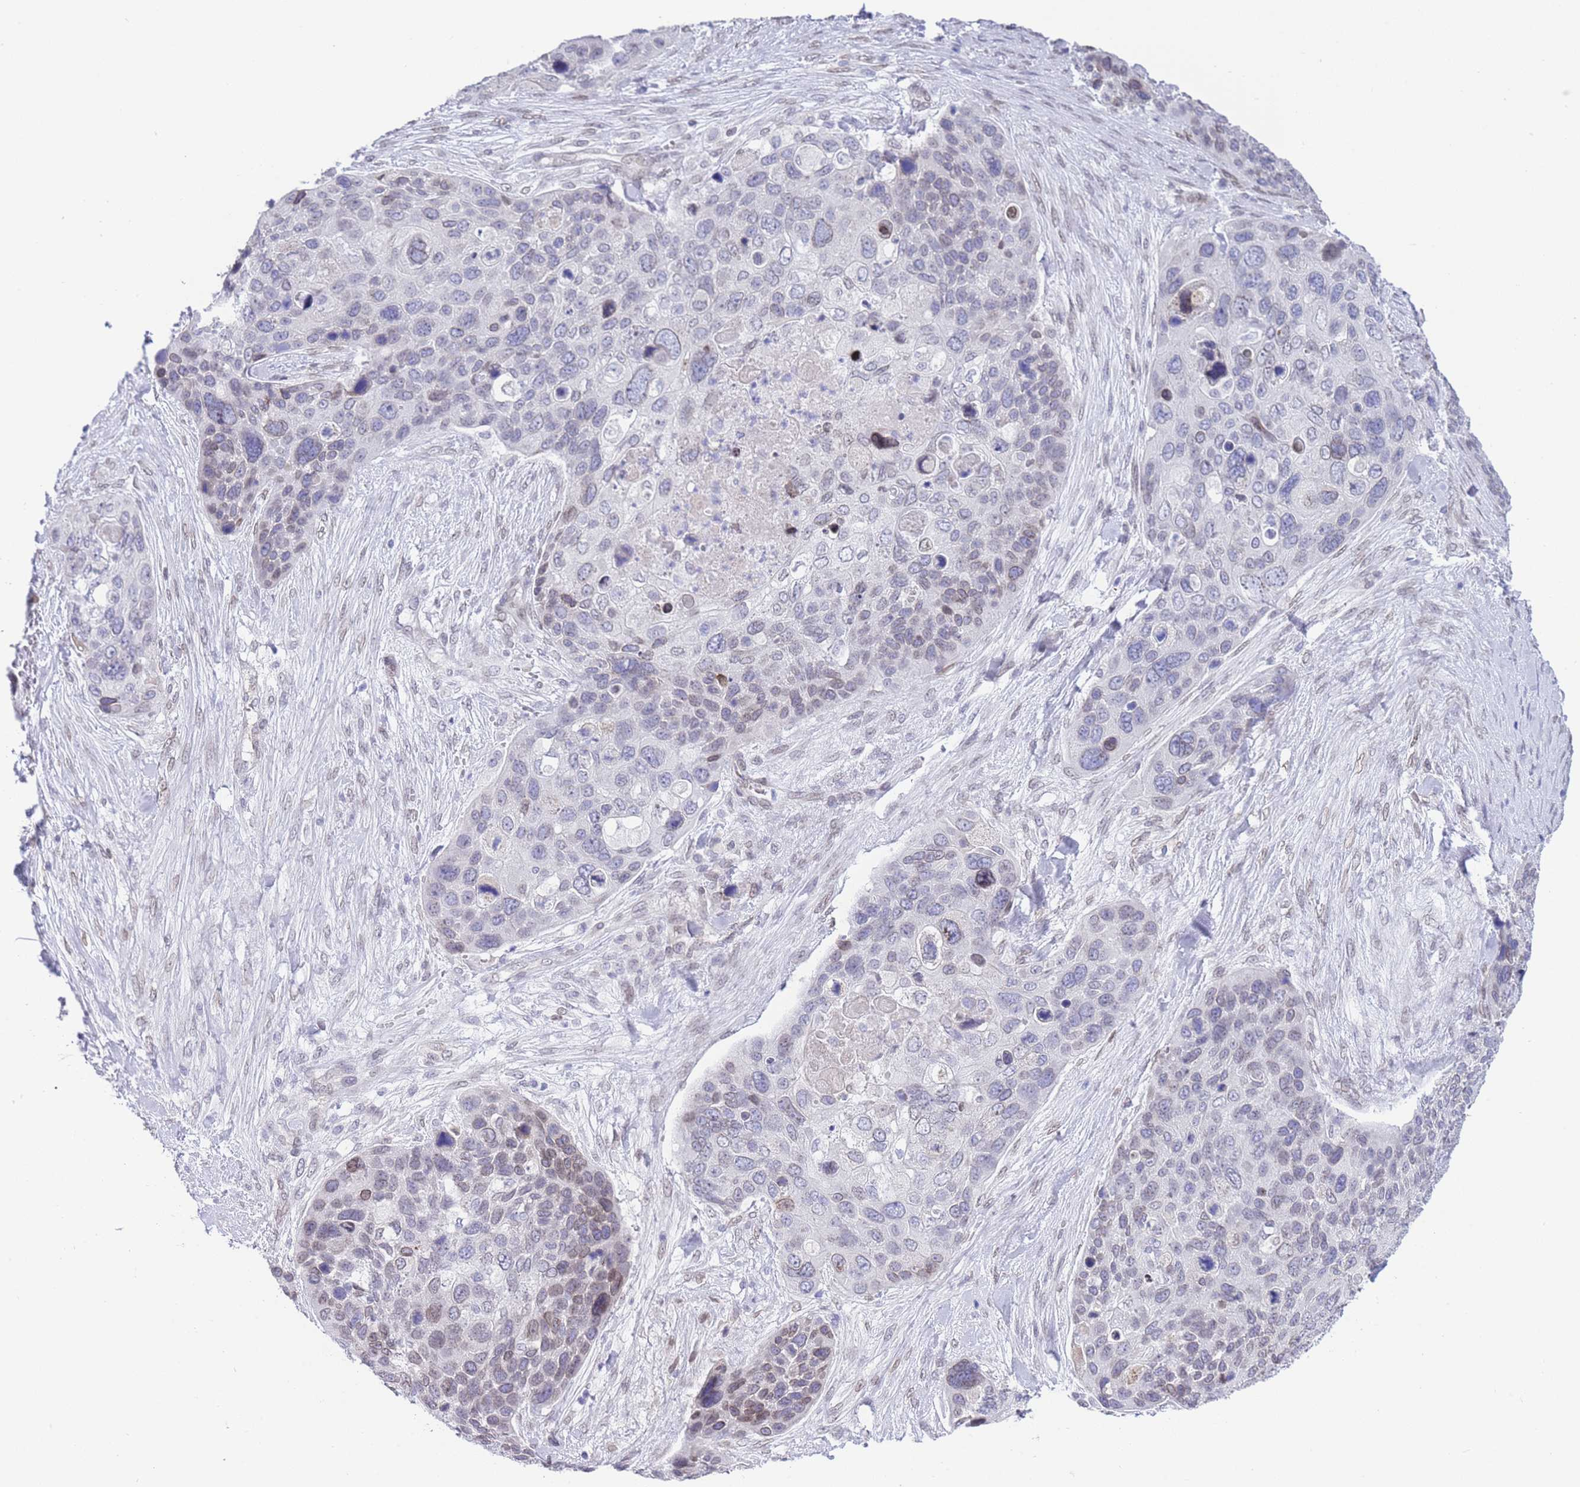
{"staining": {"intensity": "weak", "quantity": "25%-75%", "location": "nuclear"}, "tissue": "skin cancer", "cell_type": "Tumor cells", "image_type": "cancer", "snomed": [{"axis": "morphology", "description": "Basal cell carcinoma"}, {"axis": "topography", "description": "Skin"}], "caption": "Human skin cancer (basal cell carcinoma) stained with a protein marker reveals weak staining in tumor cells.", "gene": "OR10AD1", "patient": {"sex": "female", "age": 74}}